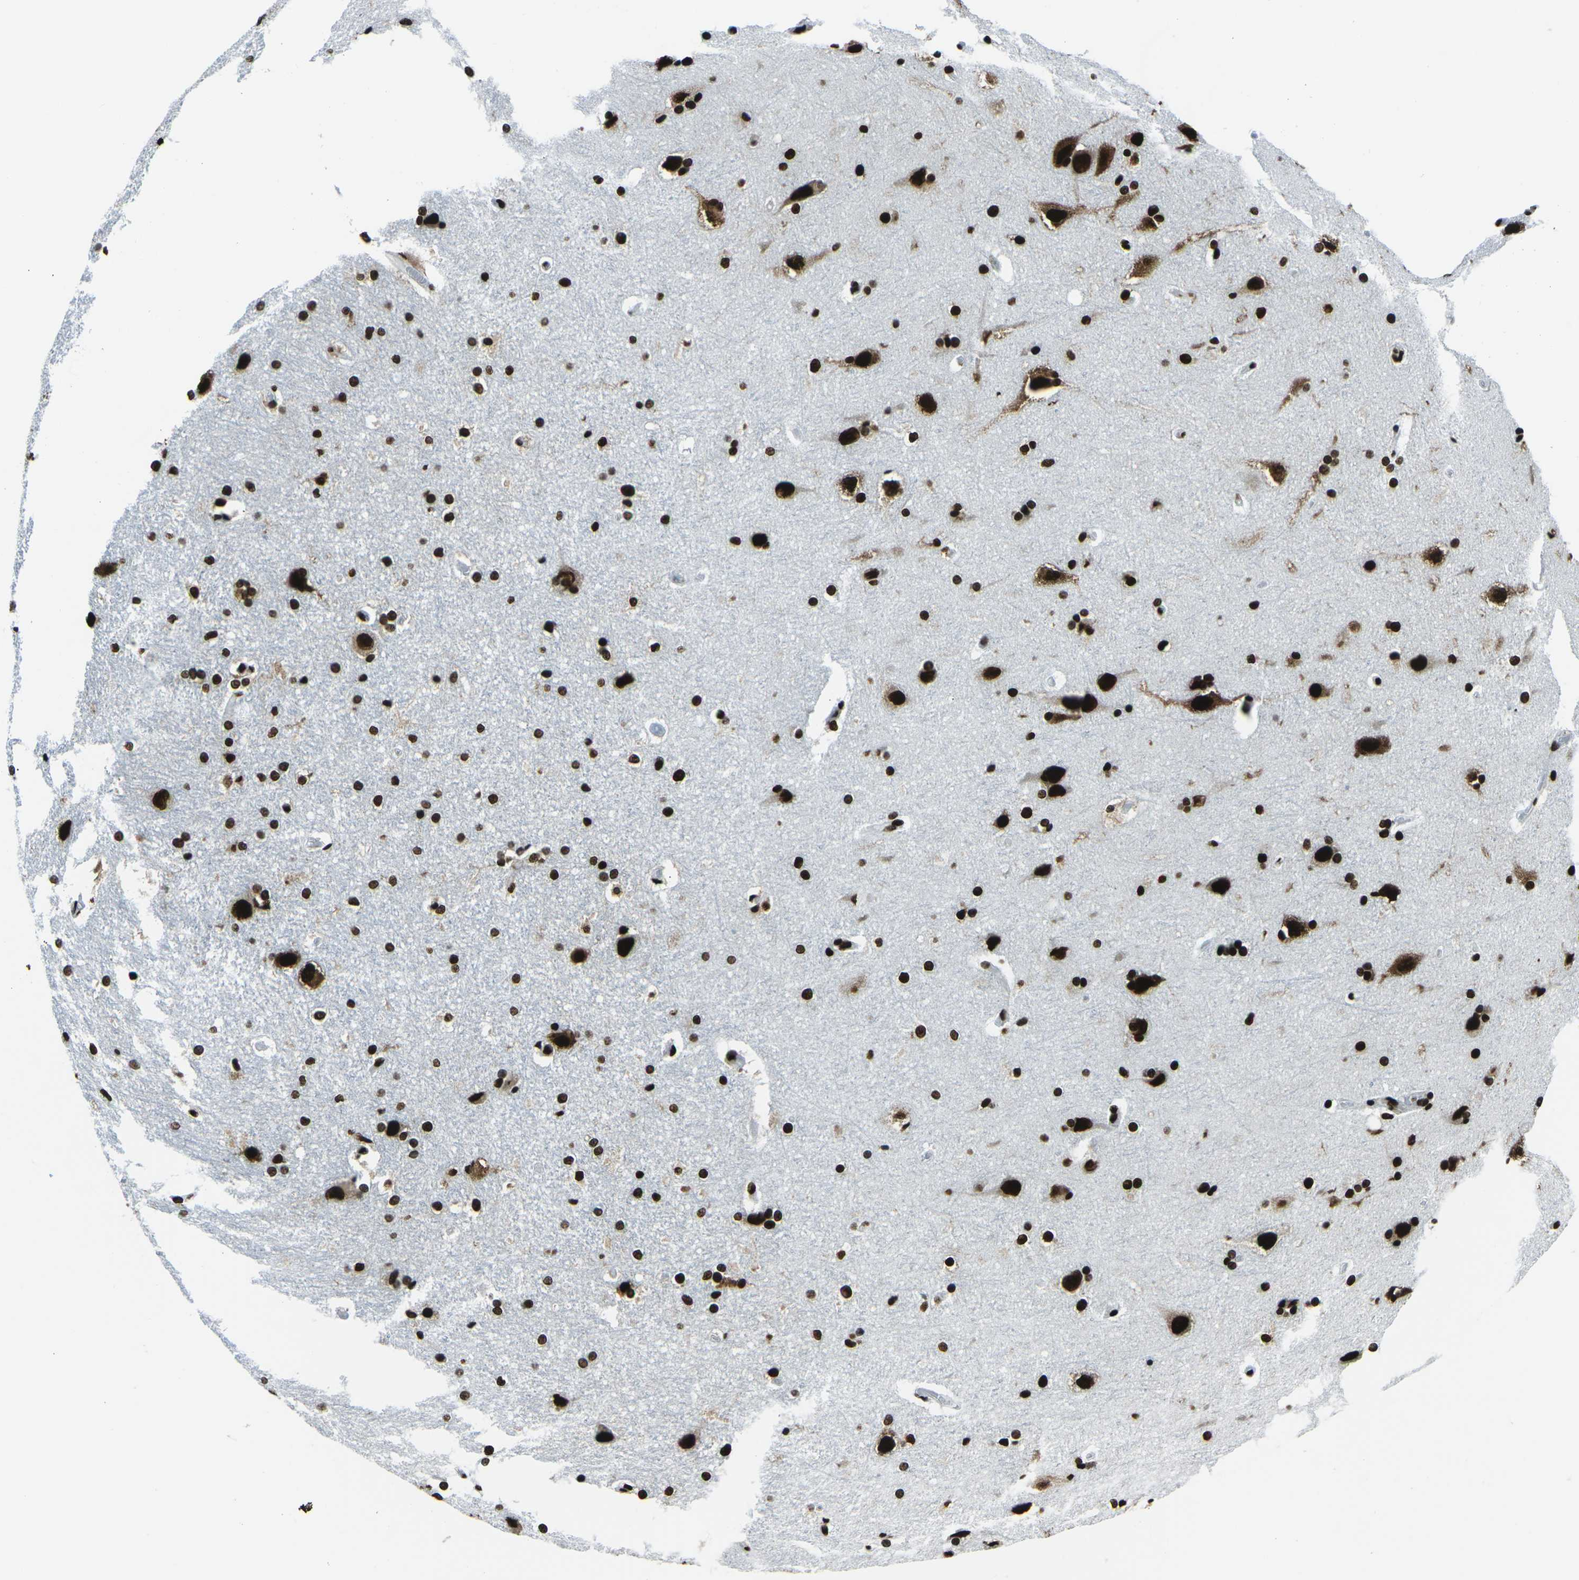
{"staining": {"intensity": "strong", "quantity": ">75%", "location": "nuclear"}, "tissue": "hippocampus", "cell_type": "Glial cells", "image_type": "normal", "snomed": [{"axis": "morphology", "description": "Normal tissue, NOS"}, {"axis": "topography", "description": "Hippocampus"}], "caption": "This photomicrograph shows IHC staining of benign hippocampus, with high strong nuclear positivity in approximately >75% of glial cells.", "gene": "HNRNPL", "patient": {"sex": "female", "age": 19}}